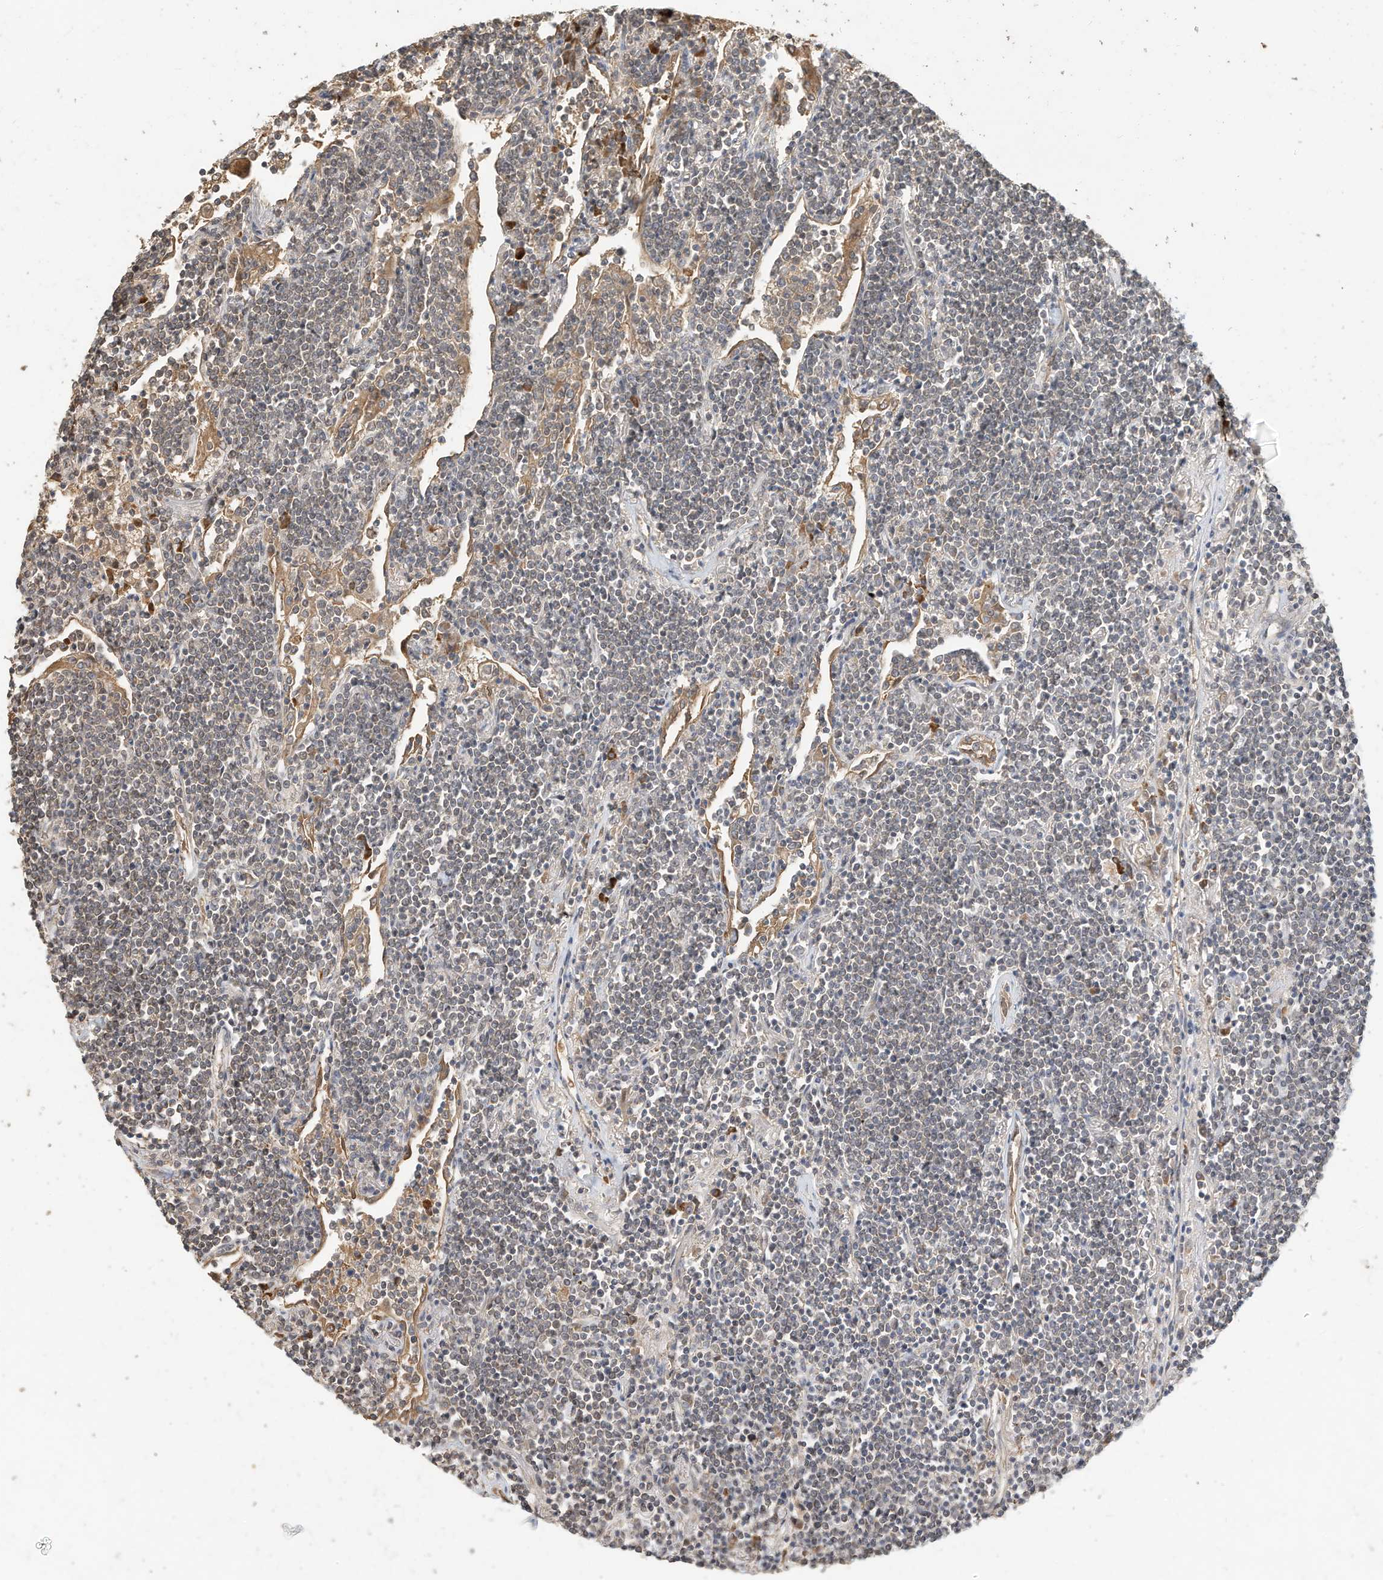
{"staining": {"intensity": "negative", "quantity": "none", "location": "none"}, "tissue": "lymphoma", "cell_type": "Tumor cells", "image_type": "cancer", "snomed": [{"axis": "morphology", "description": "Malignant lymphoma, non-Hodgkin's type, Low grade"}, {"axis": "topography", "description": "Lung"}], "caption": "Histopathology image shows no significant protein expression in tumor cells of low-grade malignant lymphoma, non-Hodgkin's type.", "gene": "OFD1", "patient": {"sex": "female", "age": 71}}